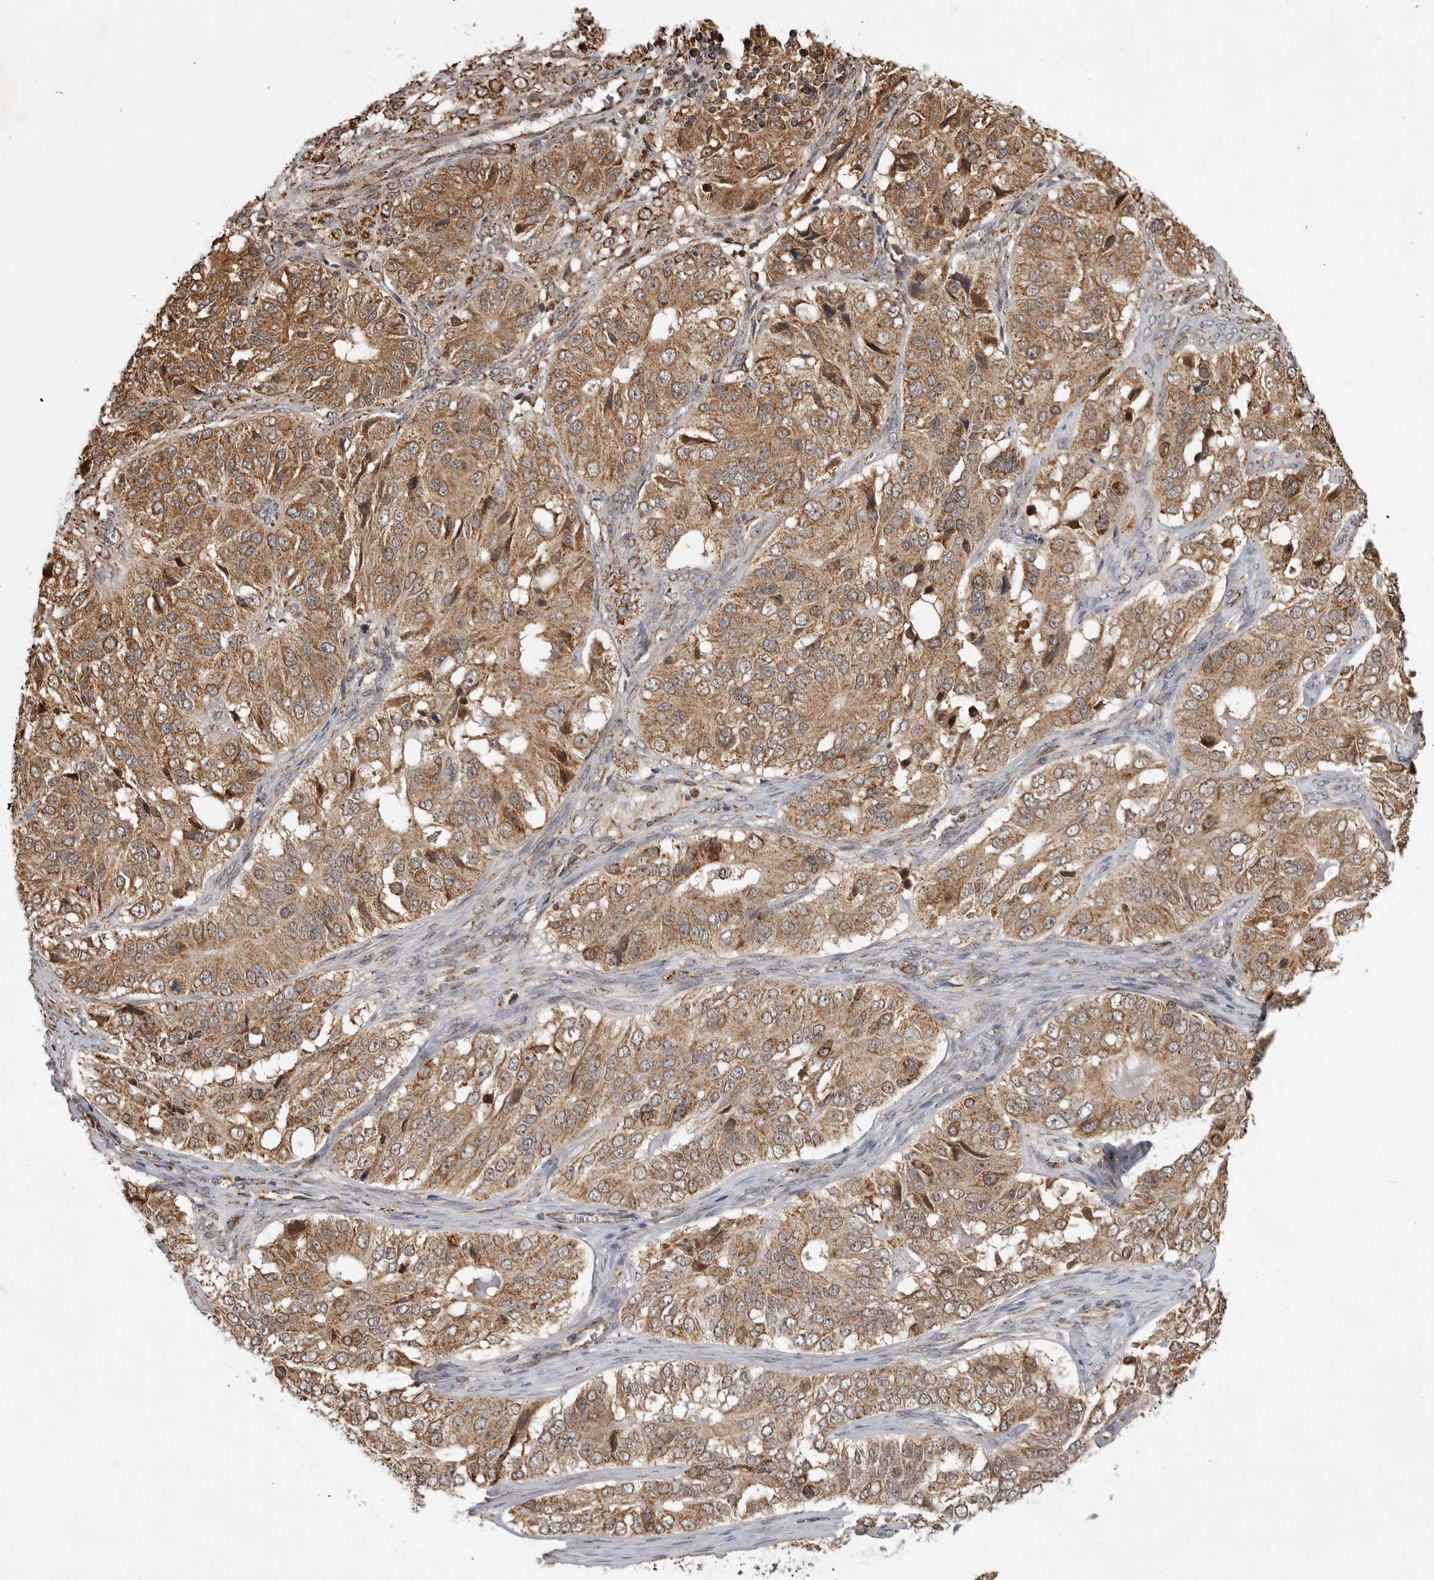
{"staining": {"intensity": "moderate", "quantity": ">75%", "location": "cytoplasmic/membranous"}, "tissue": "ovarian cancer", "cell_type": "Tumor cells", "image_type": "cancer", "snomed": [{"axis": "morphology", "description": "Carcinoma, endometroid"}, {"axis": "topography", "description": "Ovary"}], "caption": "An immunohistochemistry (IHC) histopathology image of tumor tissue is shown. Protein staining in brown highlights moderate cytoplasmic/membranous positivity in ovarian cancer (endometroid carcinoma) within tumor cells. (DAB IHC, brown staining for protein, blue staining for nuclei).", "gene": "GCNT2", "patient": {"sex": "female", "age": 51}}